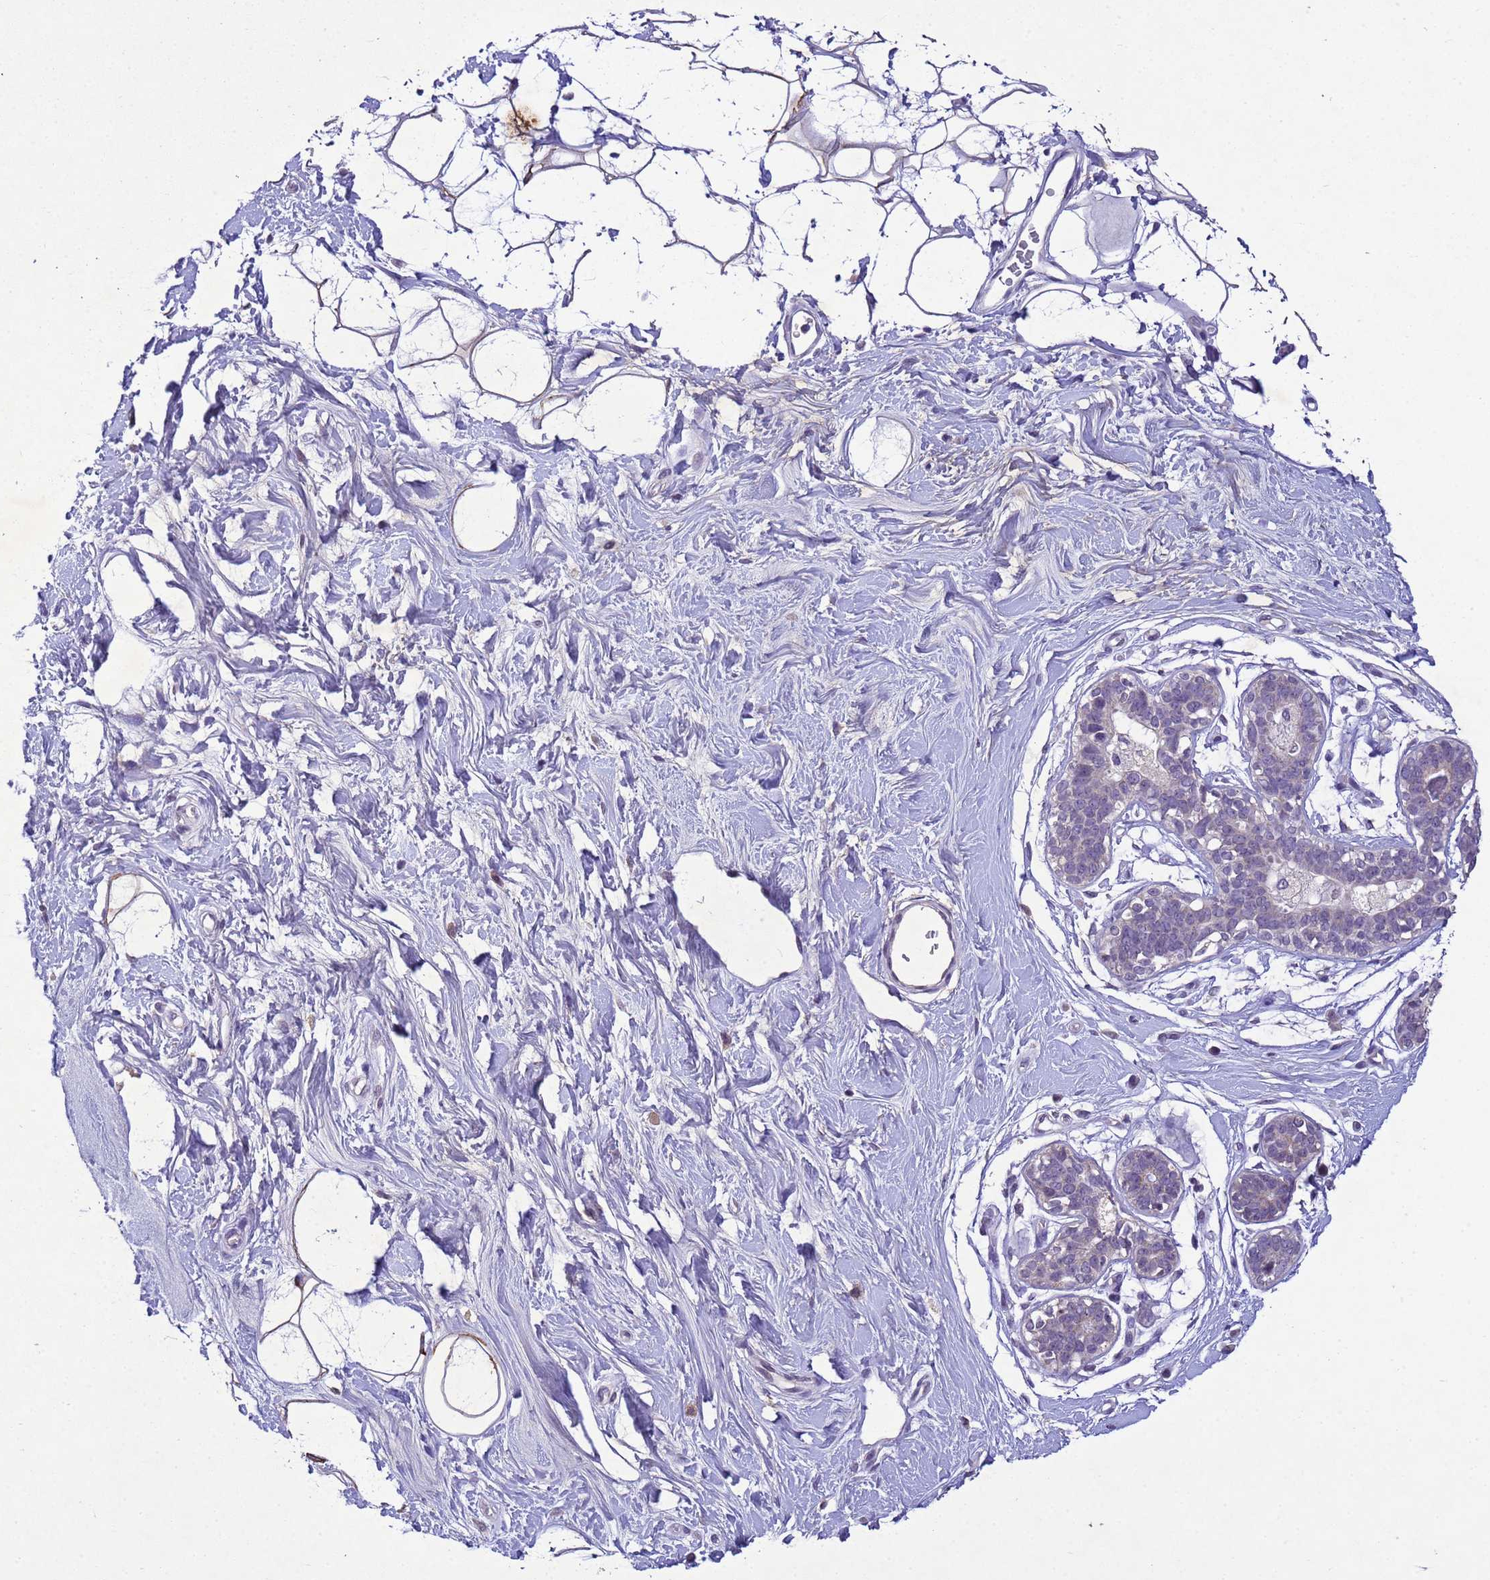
{"staining": {"intensity": "negative", "quantity": "none", "location": "none"}, "tissue": "adipose tissue", "cell_type": "Adipocytes", "image_type": "normal", "snomed": [{"axis": "morphology", "description": "Normal tissue, NOS"}, {"axis": "topography", "description": "Breast"}], "caption": "This is a micrograph of immunohistochemistry (IHC) staining of unremarkable adipose tissue, which shows no positivity in adipocytes. (DAB (3,3'-diaminobenzidine) immunohistochemistry visualized using brightfield microscopy, high magnification).", "gene": "NLRP11", "patient": {"sex": "female", "age": 26}}